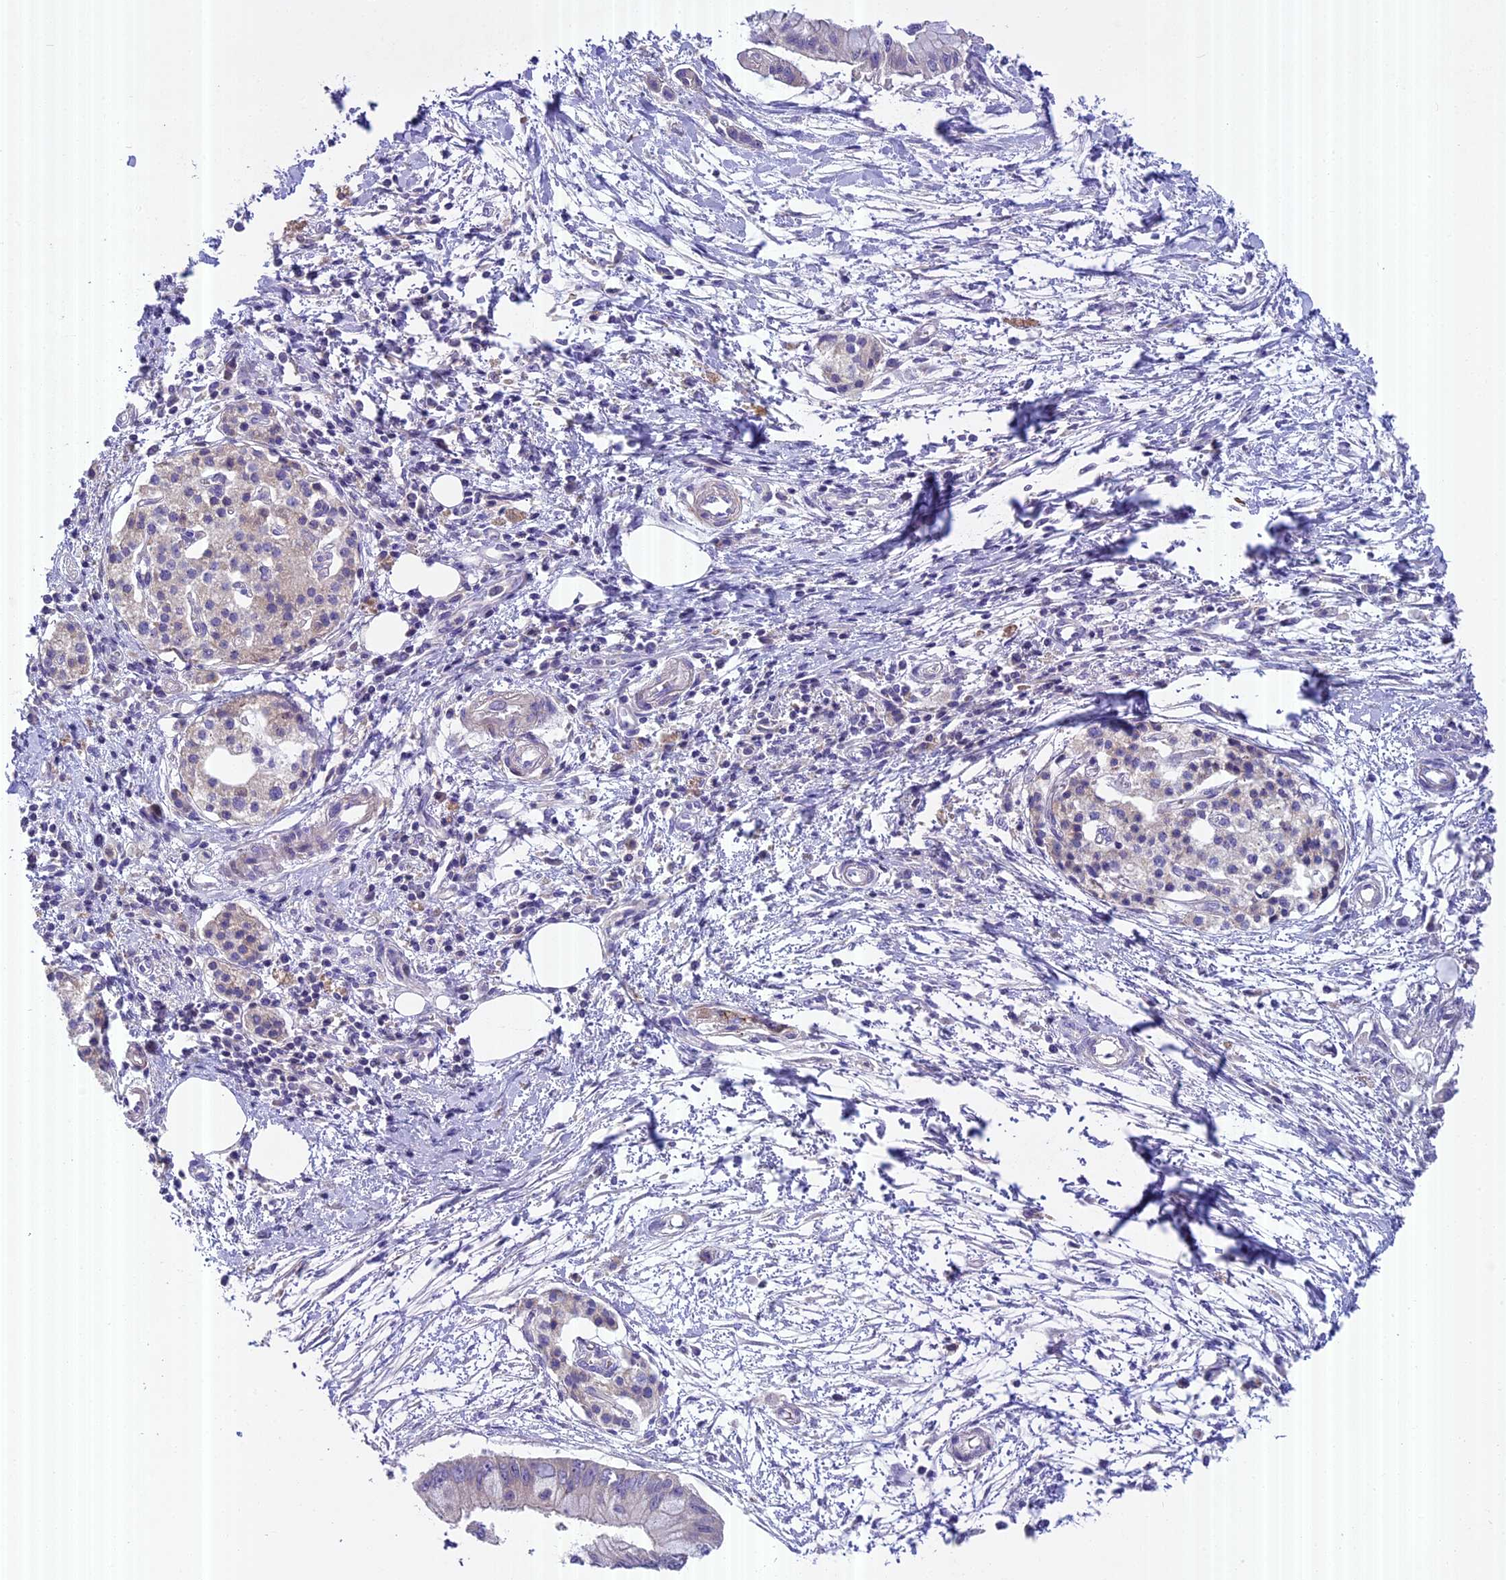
{"staining": {"intensity": "negative", "quantity": "none", "location": "none"}, "tissue": "pancreatic cancer", "cell_type": "Tumor cells", "image_type": "cancer", "snomed": [{"axis": "morphology", "description": "Adenocarcinoma, NOS"}, {"axis": "topography", "description": "Pancreas"}], "caption": "Tumor cells show no significant expression in adenocarcinoma (pancreatic). (DAB immunohistochemistry with hematoxylin counter stain).", "gene": "FAM98C", "patient": {"sex": "male", "age": 48}}